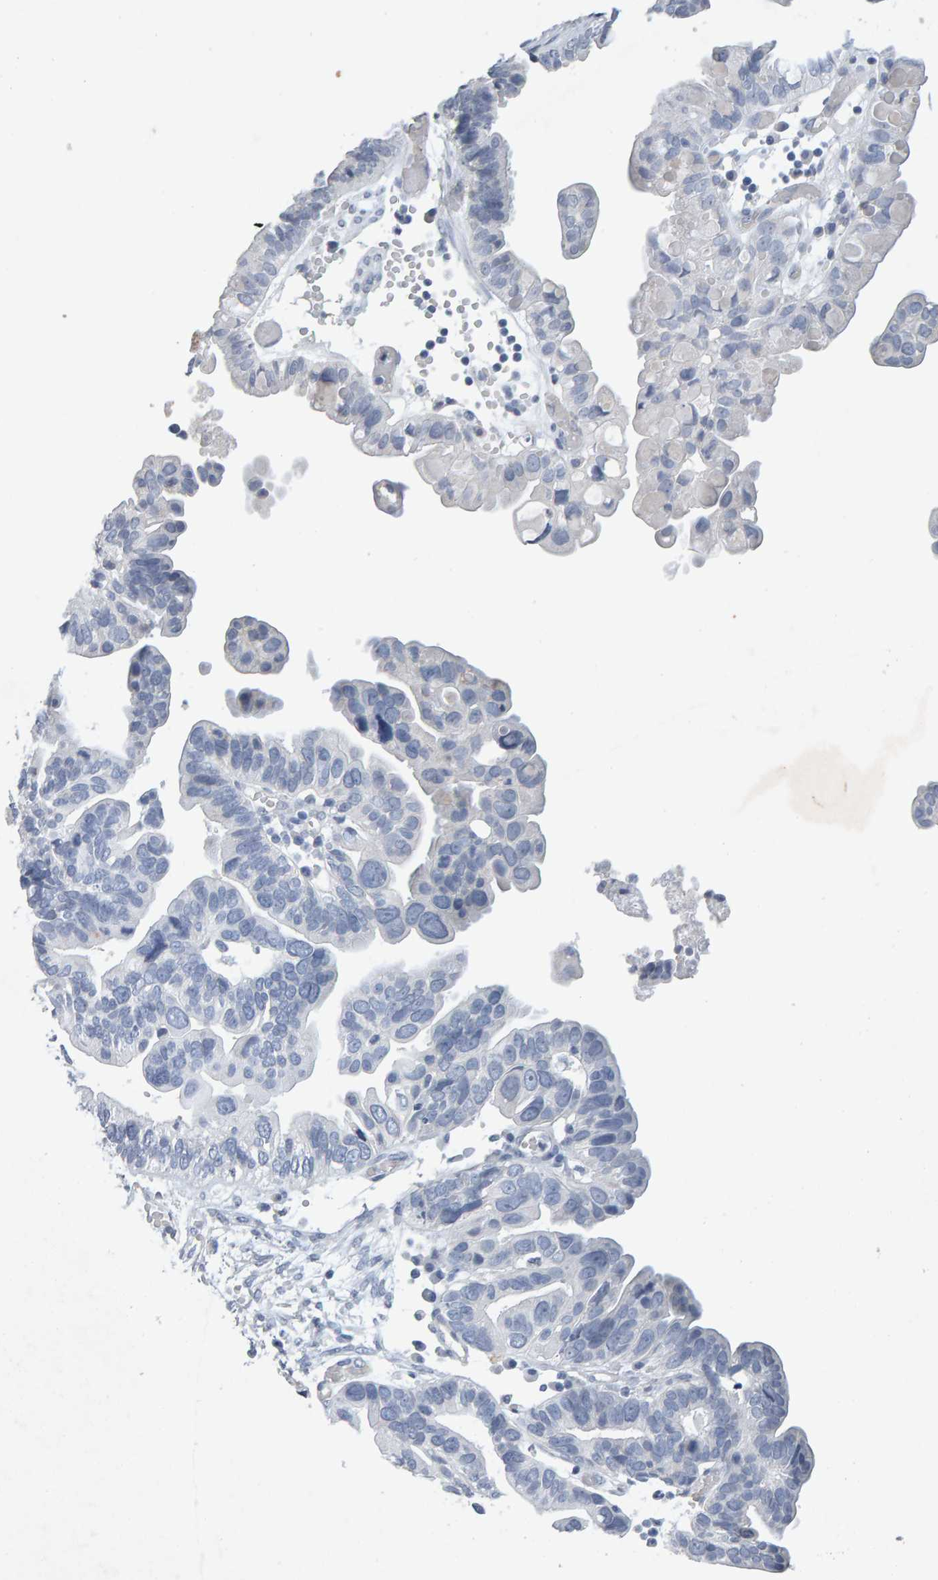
{"staining": {"intensity": "negative", "quantity": "none", "location": "none"}, "tissue": "ovarian cancer", "cell_type": "Tumor cells", "image_type": "cancer", "snomed": [{"axis": "morphology", "description": "Cystadenocarcinoma, serous, NOS"}, {"axis": "topography", "description": "Ovary"}], "caption": "Immunohistochemistry (IHC) micrograph of human ovarian serous cystadenocarcinoma stained for a protein (brown), which shows no expression in tumor cells.", "gene": "PTPRM", "patient": {"sex": "female", "age": 56}}